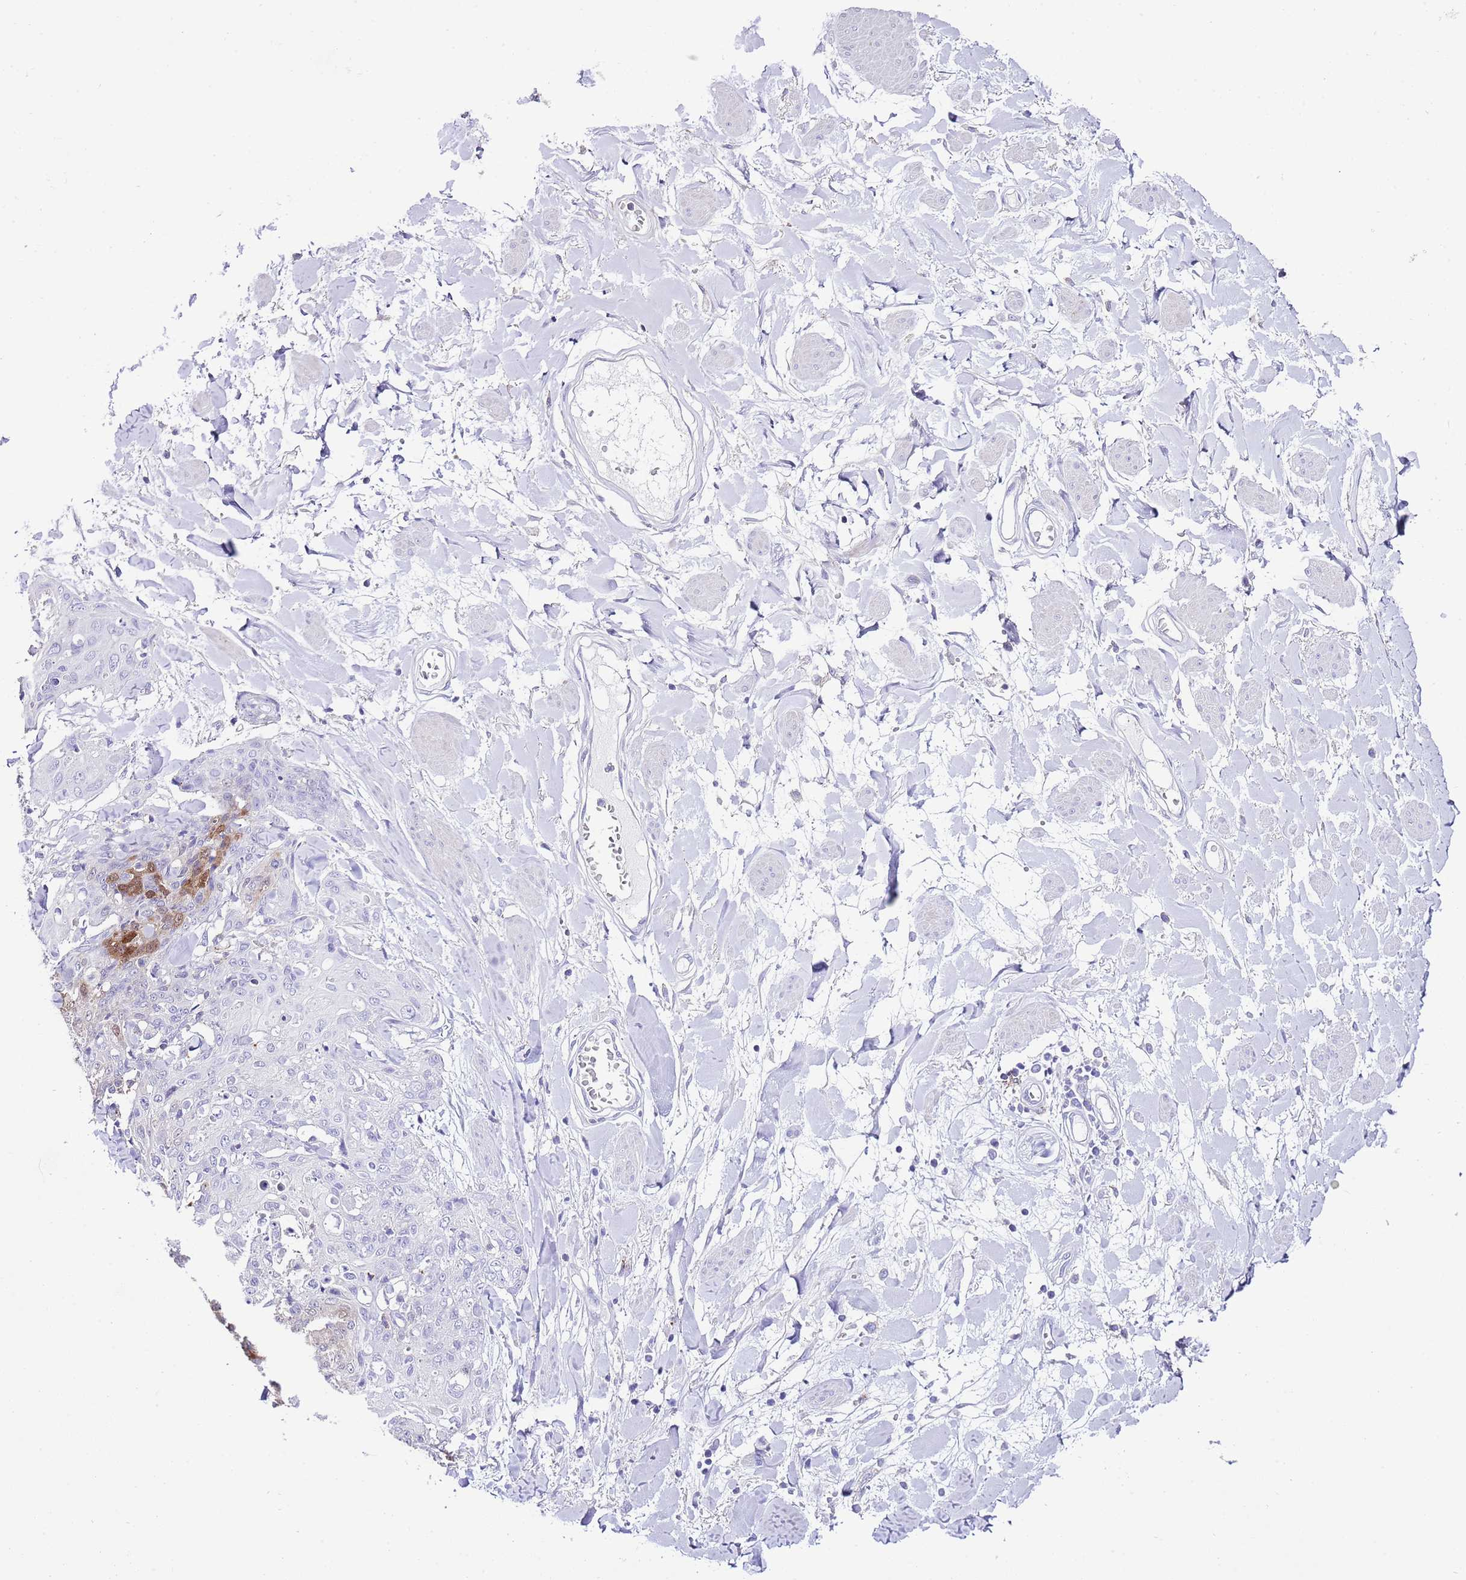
{"staining": {"intensity": "moderate", "quantity": "<25%", "location": "cytoplasmic/membranous,nuclear"}, "tissue": "skin cancer", "cell_type": "Tumor cells", "image_type": "cancer", "snomed": [{"axis": "morphology", "description": "Squamous cell carcinoma, NOS"}, {"axis": "topography", "description": "Skin"}, {"axis": "topography", "description": "Vulva"}], "caption": "Skin cancer (squamous cell carcinoma) stained with DAB (3,3'-diaminobenzidine) immunohistochemistry (IHC) demonstrates low levels of moderate cytoplasmic/membranous and nuclear expression in about <25% of tumor cells. (IHC, brightfield microscopy, high magnification).", "gene": "ALDH3A1", "patient": {"sex": "female", "age": 85}}